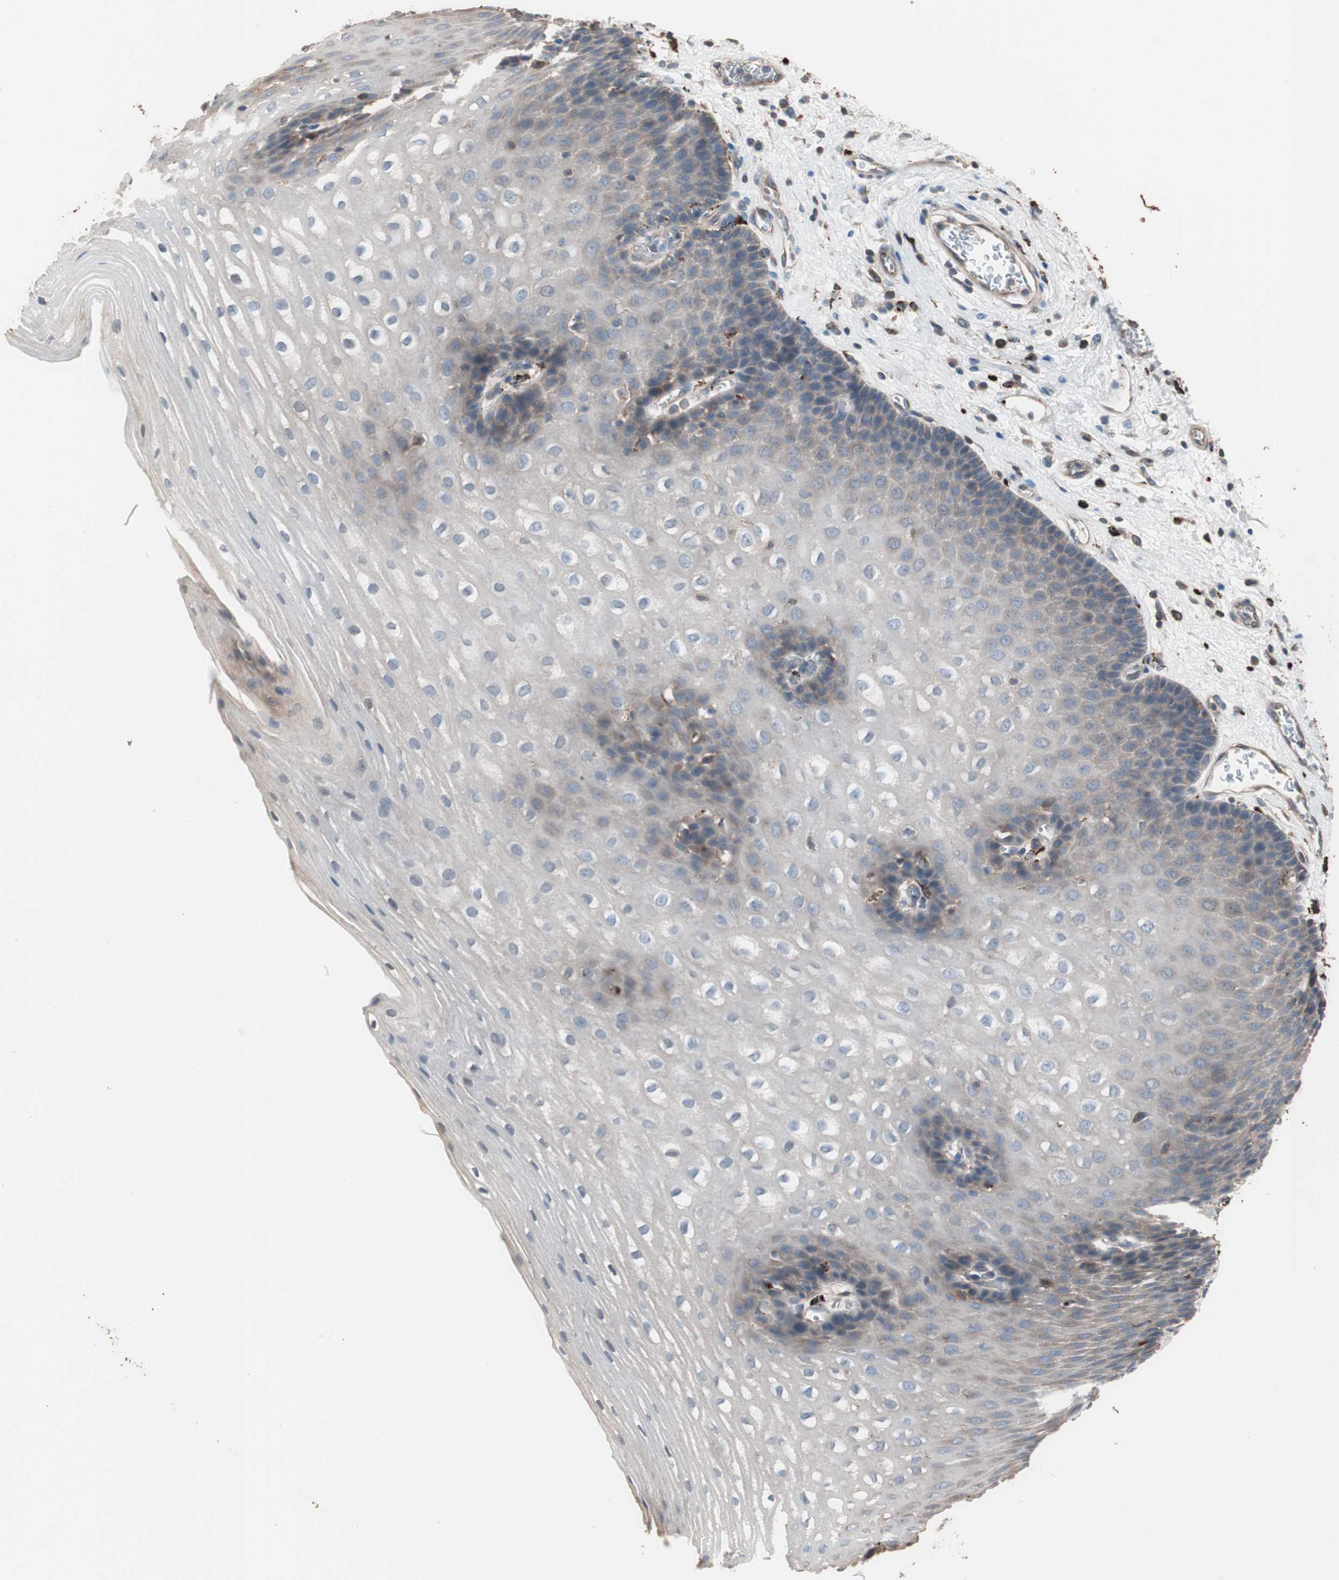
{"staining": {"intensity": "moderate", "quantity": "<25%", "location": "cytoplasmic/membranous"}, "tissue": "esophagus", "cell_type": "Squamous epithelial cells", "image_type": "normal", "snomed": [{"axis": "morphology", "description": "Normal tissue, NOS"}, {"axis": "topography", "description": "Esophagus"}], "caption": "Moderate cytoplasmic/membranous staining for a protein is identified in approximately <25% of squamous epithelial cells of unremarkable esophagus using immunohistochemistry (IHC).", "gene": "CCT3", "patient": {"sex": "male", "age": 48}}